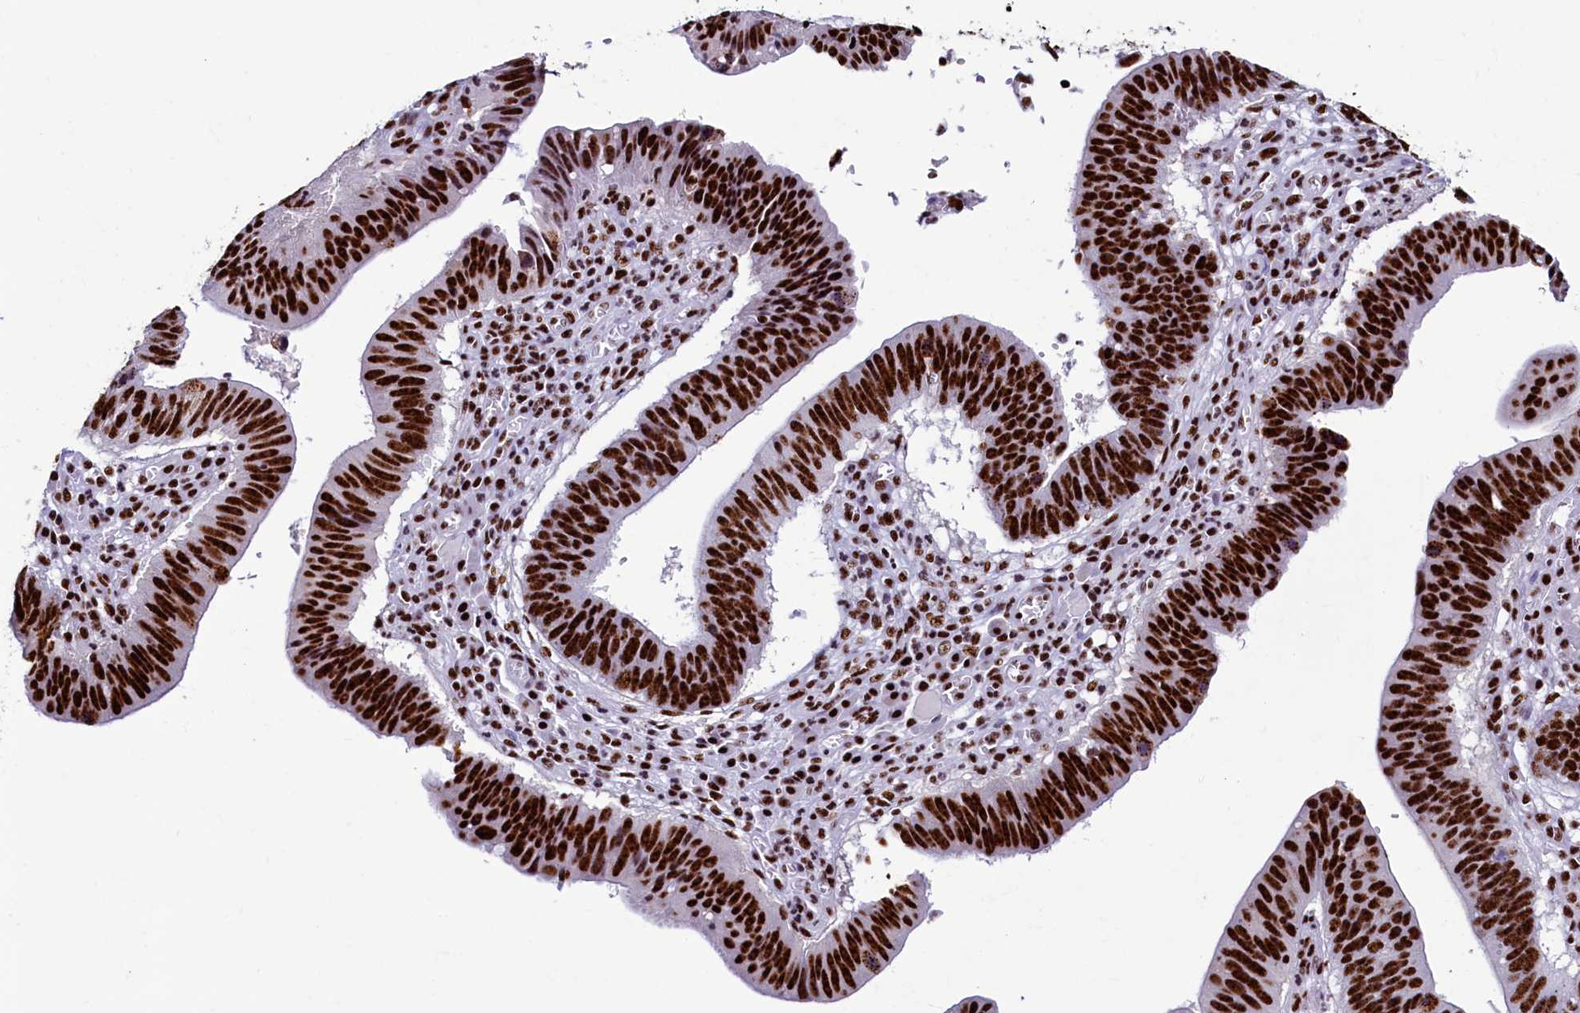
{"staining": {"intensity": "strong", "quantity": ">75%", "location": "nuclear"}, "tissue": "stomach cancer", "cell_type": "Tumor cells", "image_type": "cancer", "snomed": [{"axis": "morphology", "description": "Adenocarcinoma, NOS"}, {"axis": "topography", "description": "Stomach"}], "caption": "Protein expression analysis of adenocarcinoma (stomach) demonstrates strong nuclear staining in approximately >75% of tumor cells.", "gene": "SRRM2", "patient": {"sex": "male", "age": 59}}